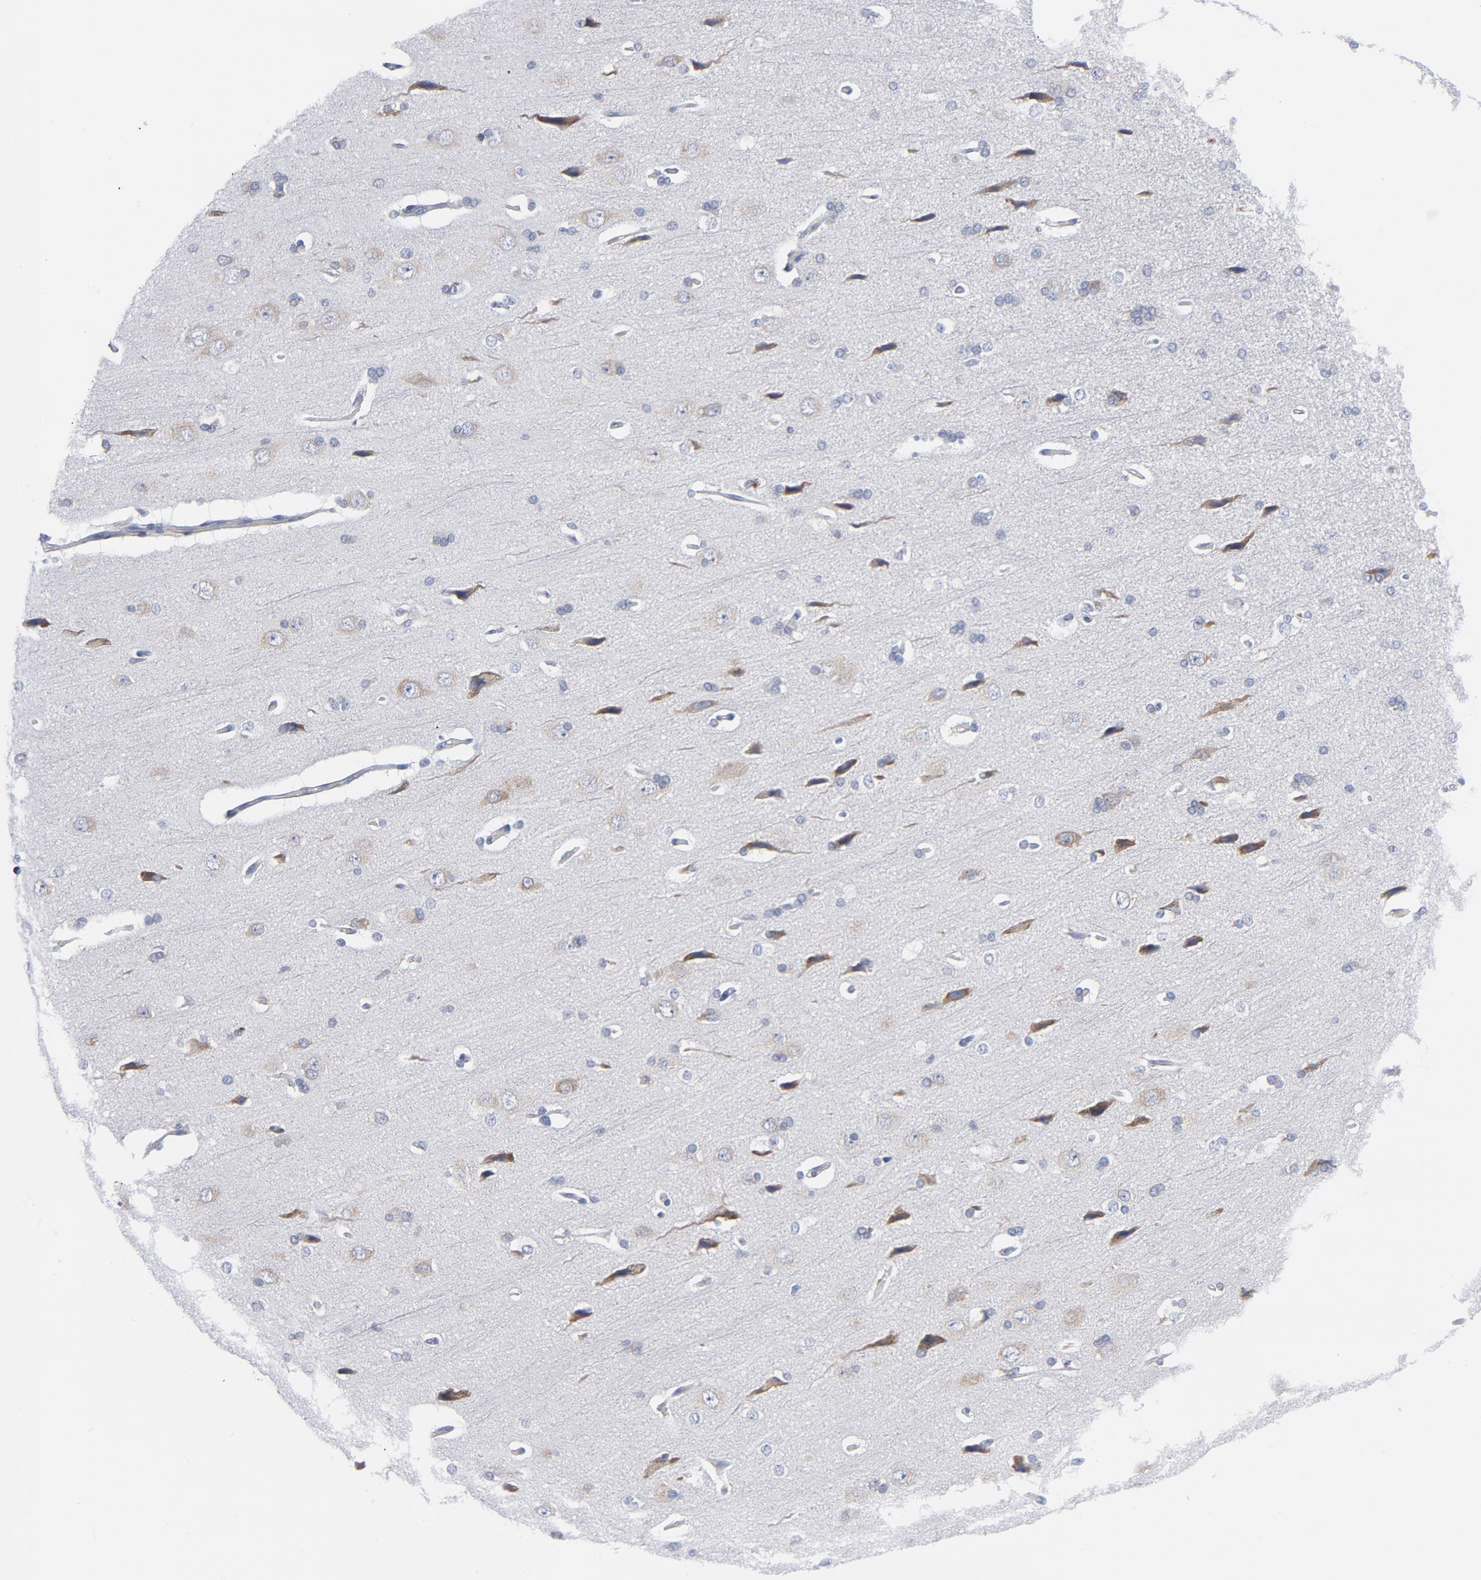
{"staining": {"intensity": "negative", "quantity": "none", "location": "none"}, "tissue": "cerebral cortex", "cell_type": "Endothelial cells", "image_type": "normal", "snomed": [{"axis": "morphology", "description": "Normal tissue, NOS"}, {"axis": "topography", "description": "Cerebral cortex"}], "caption": "The photomicrograph exhibits no significant staining in endothelial cells of cerebral cortex. (Brightfield microscopy of DAB (3,3'-diaminobenzidine) immunohistochemistry (IHC) at high magnification).", "gene": "CD86", "patient": {"sex": "male", "age": 62}}